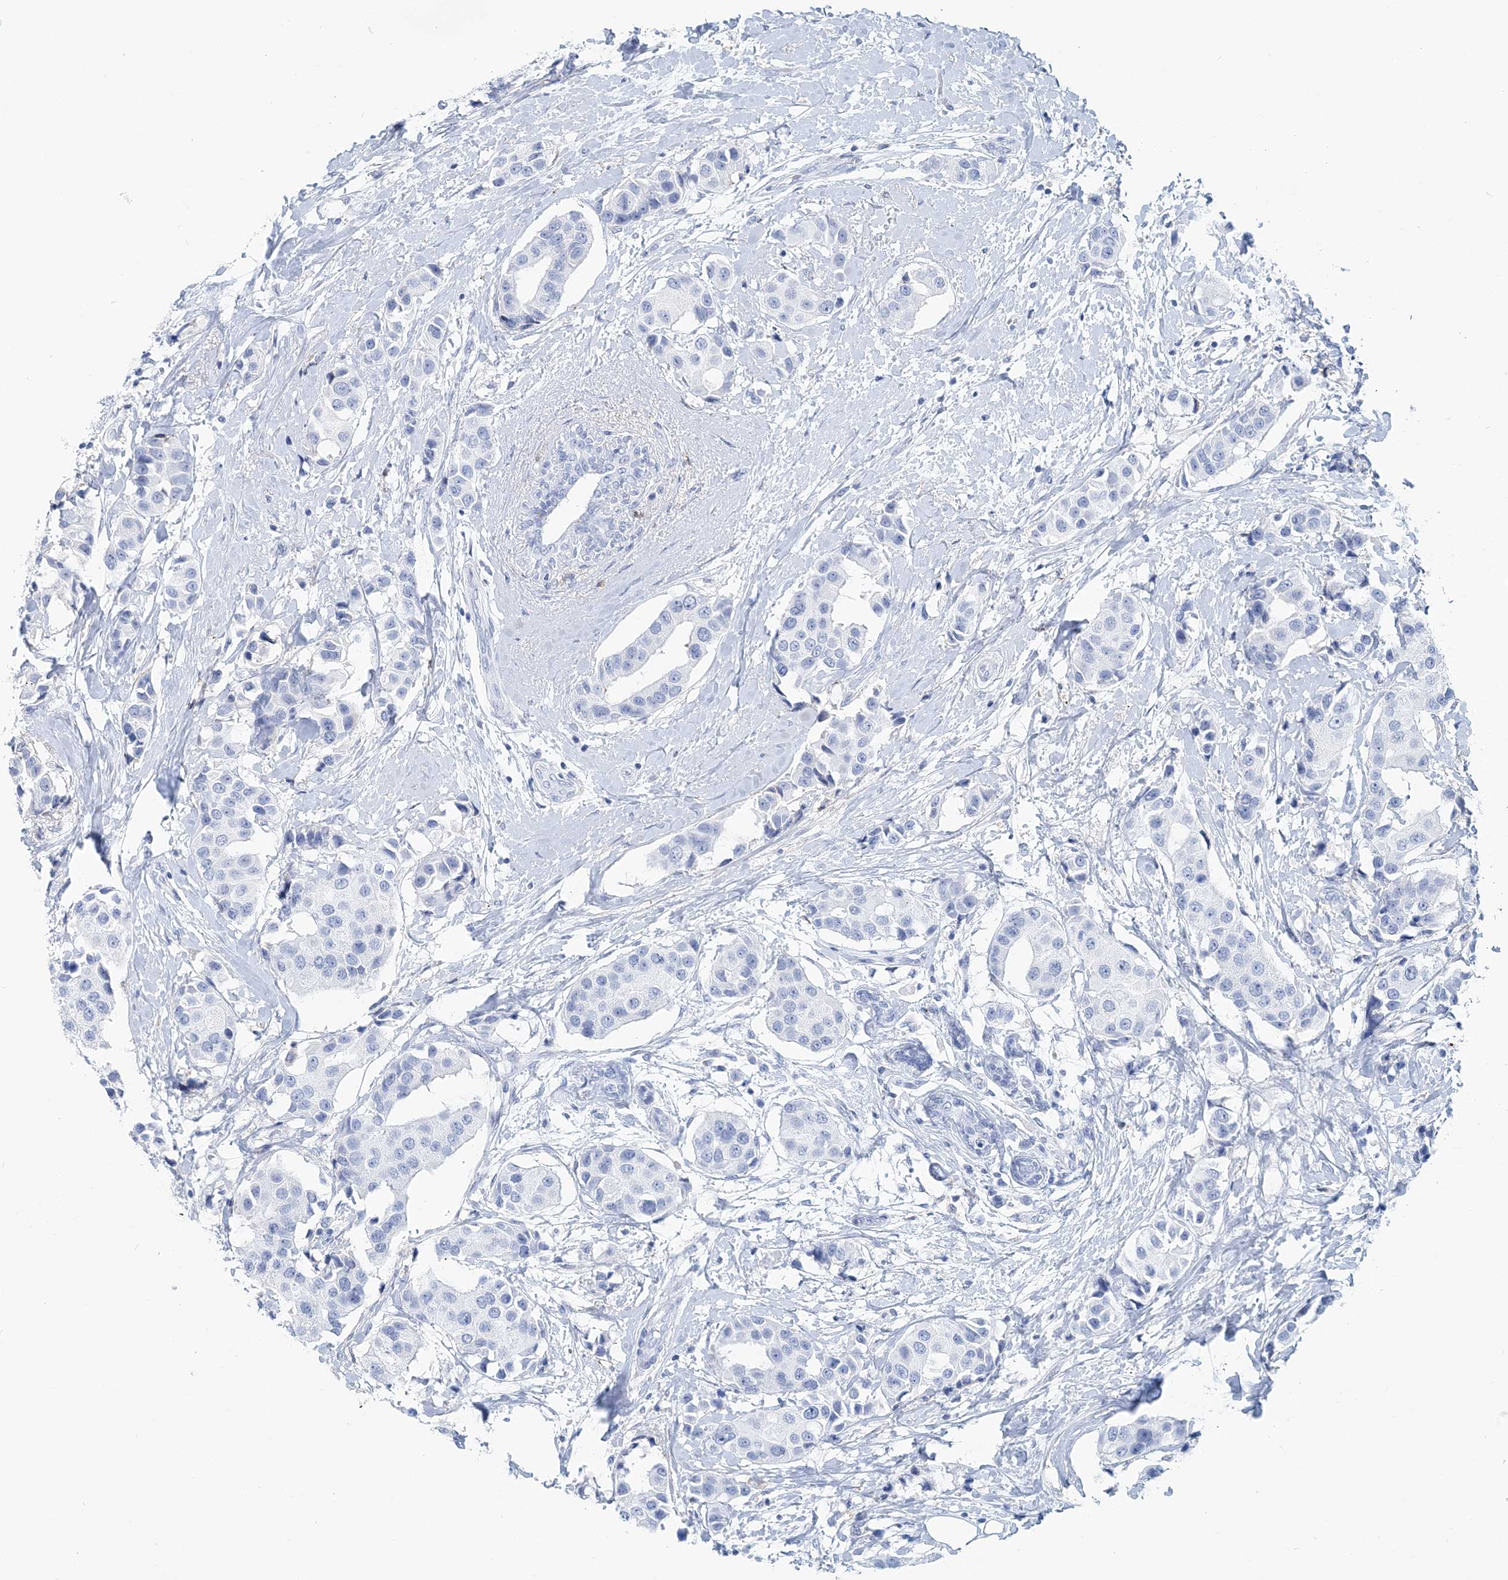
{"staining": {"intensity": "negative", "quantity": "none", "location": "none"}, "tissue": "breast cancer", "cell_type": "Tumor cells", "image_type": "cancer", "snomed": [{"axis": "morphology", "description": "Normal tissue, NOS"}, {"axis": "morphology", "description": "Duct carcinoma"}, {"axis": "topography", "description": "Breast"}], "caption": "The micrograph demonstrates no staining of tumor cells in breast invasive ductal carcinoma. (DAB immunohistochemistry visualized using brightfield microscopy, high magnification).", "gene": "NKX6-1", "patient": {"sex": "female", "age": 39}}